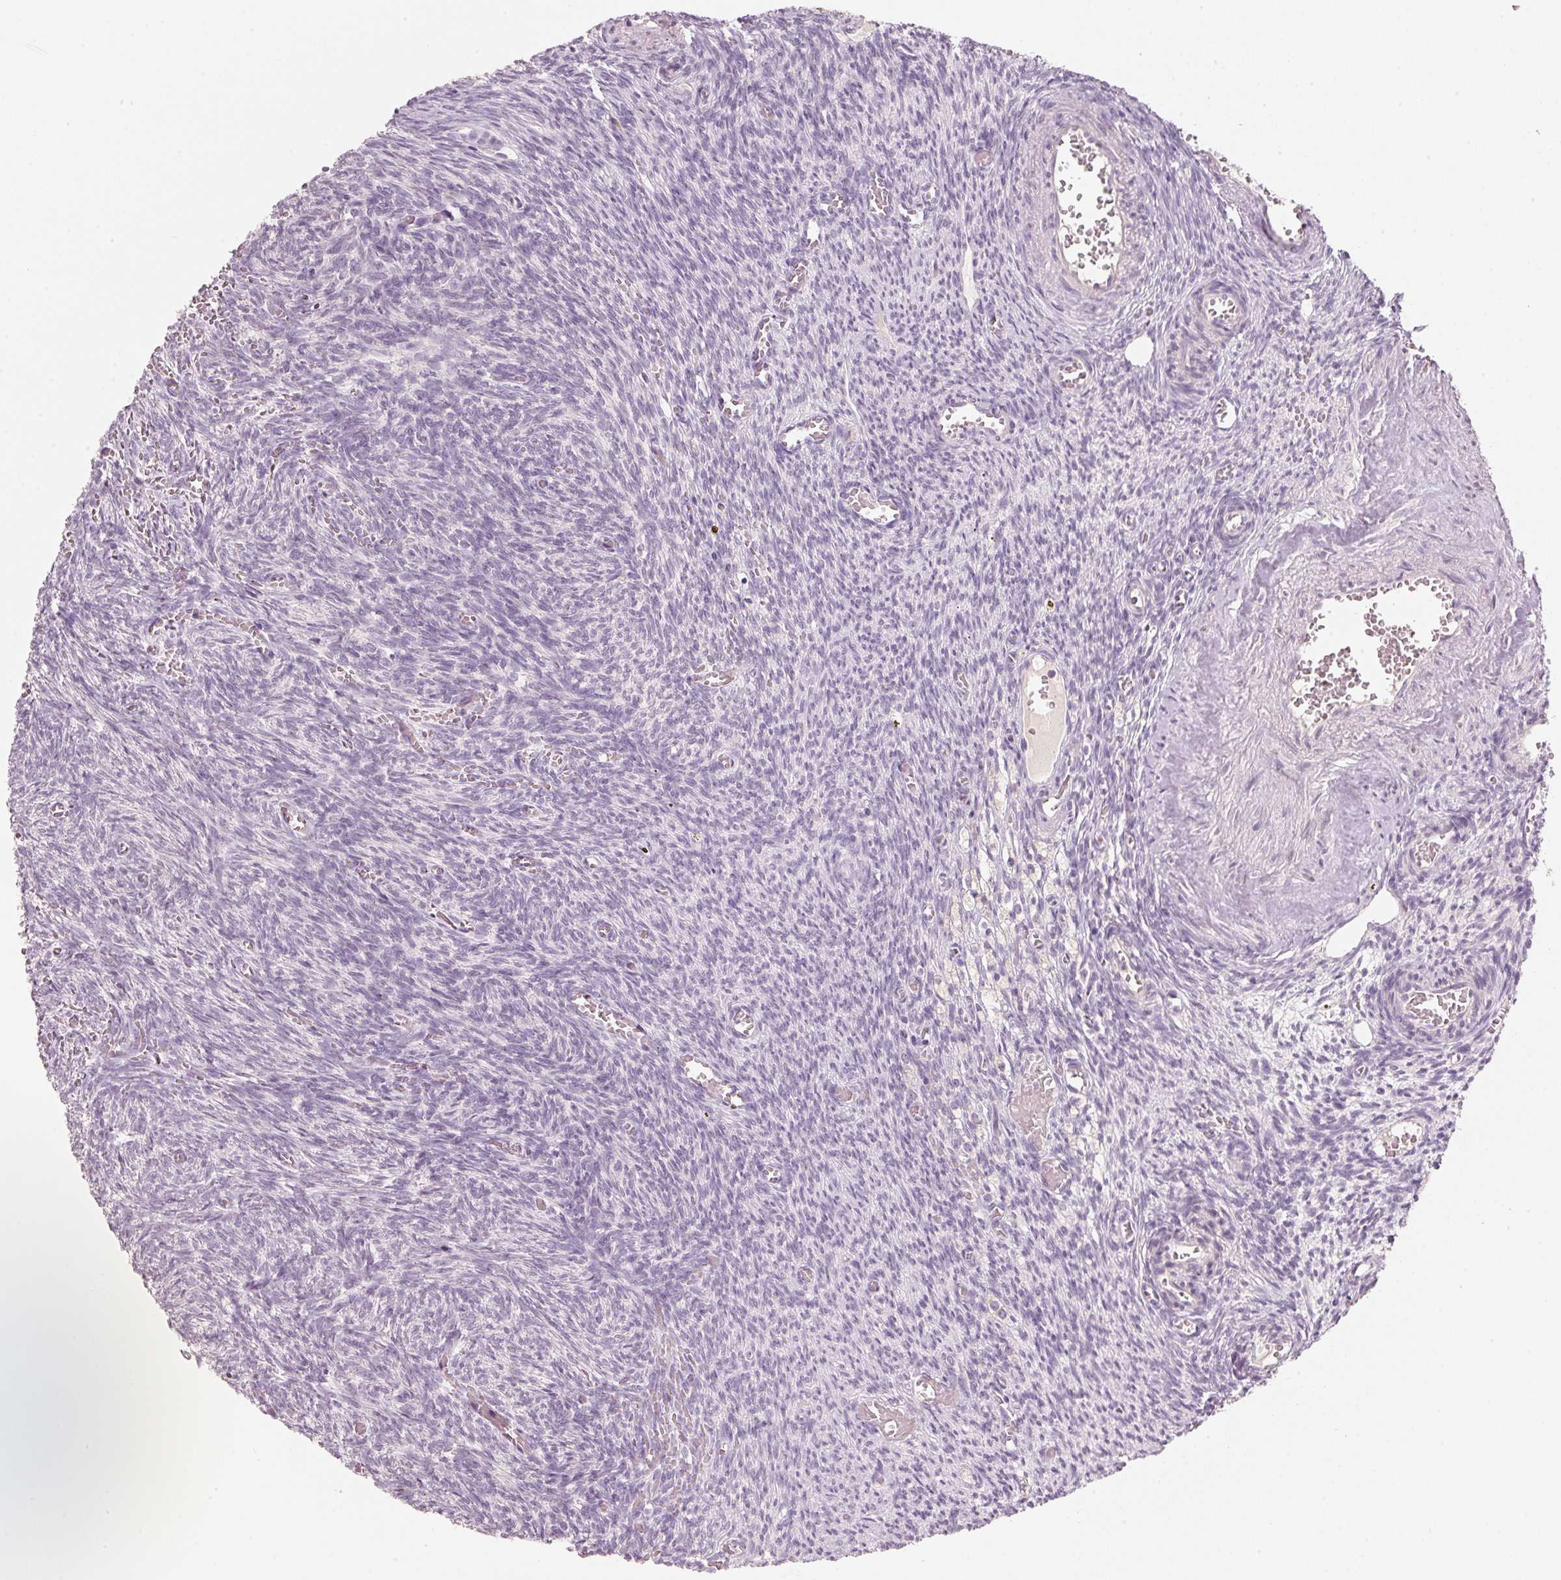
{"staining": {"intensity": "negative", "quantity": "none", "location": "none"}, "tissue": "ovary", "cell_type": "Follicle cells", "image_type": "normal", "snomed": [{"axis": "morphology", "description": "Normal tissue, NOS"}, {"axis": "topography", "description": "Ovary"}], "caption": "This is an immunohistochemistry (IHC) photomicrograph of normal ovary. There is no expression in follicle cells.", "gene": "STEAP1", "patient": {"sex": "female", "age": 67}}